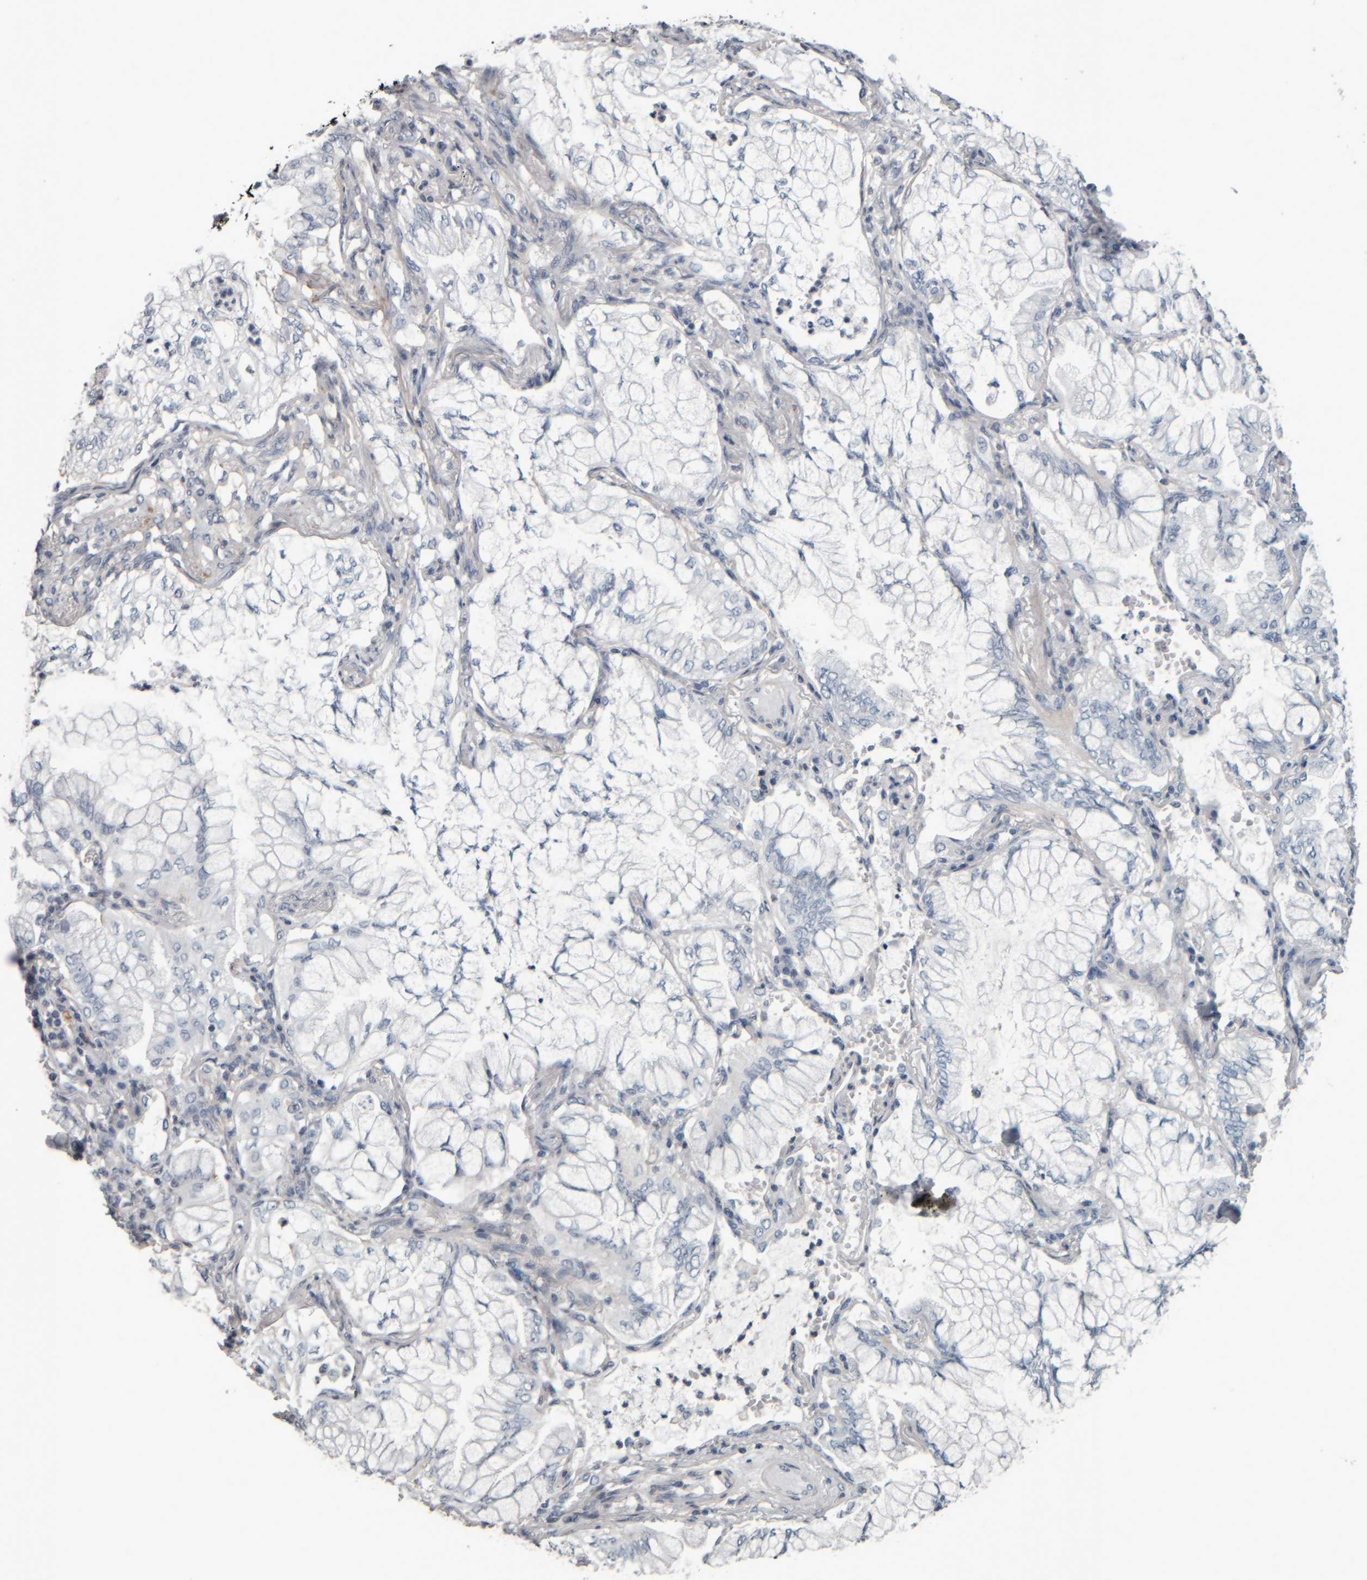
{"staining": {"intensity": "negative", "quantity": "none", "location": "none"}, "tissue": "lung cancer", "cell_type": "Tumor cells", "image_type": "cancer", "snomed": [{"axis": "morphology", "description": "Adenocarcinoma, NOS"}, {"axis": "topography", "description": "Lung"}], "caption": "This is an IHC image of lung cancer (adenocarcinoma). There is no expression in tumor cells.", "gene": "CAVIN4", "patient": {"sex": "female", "age": 70}}